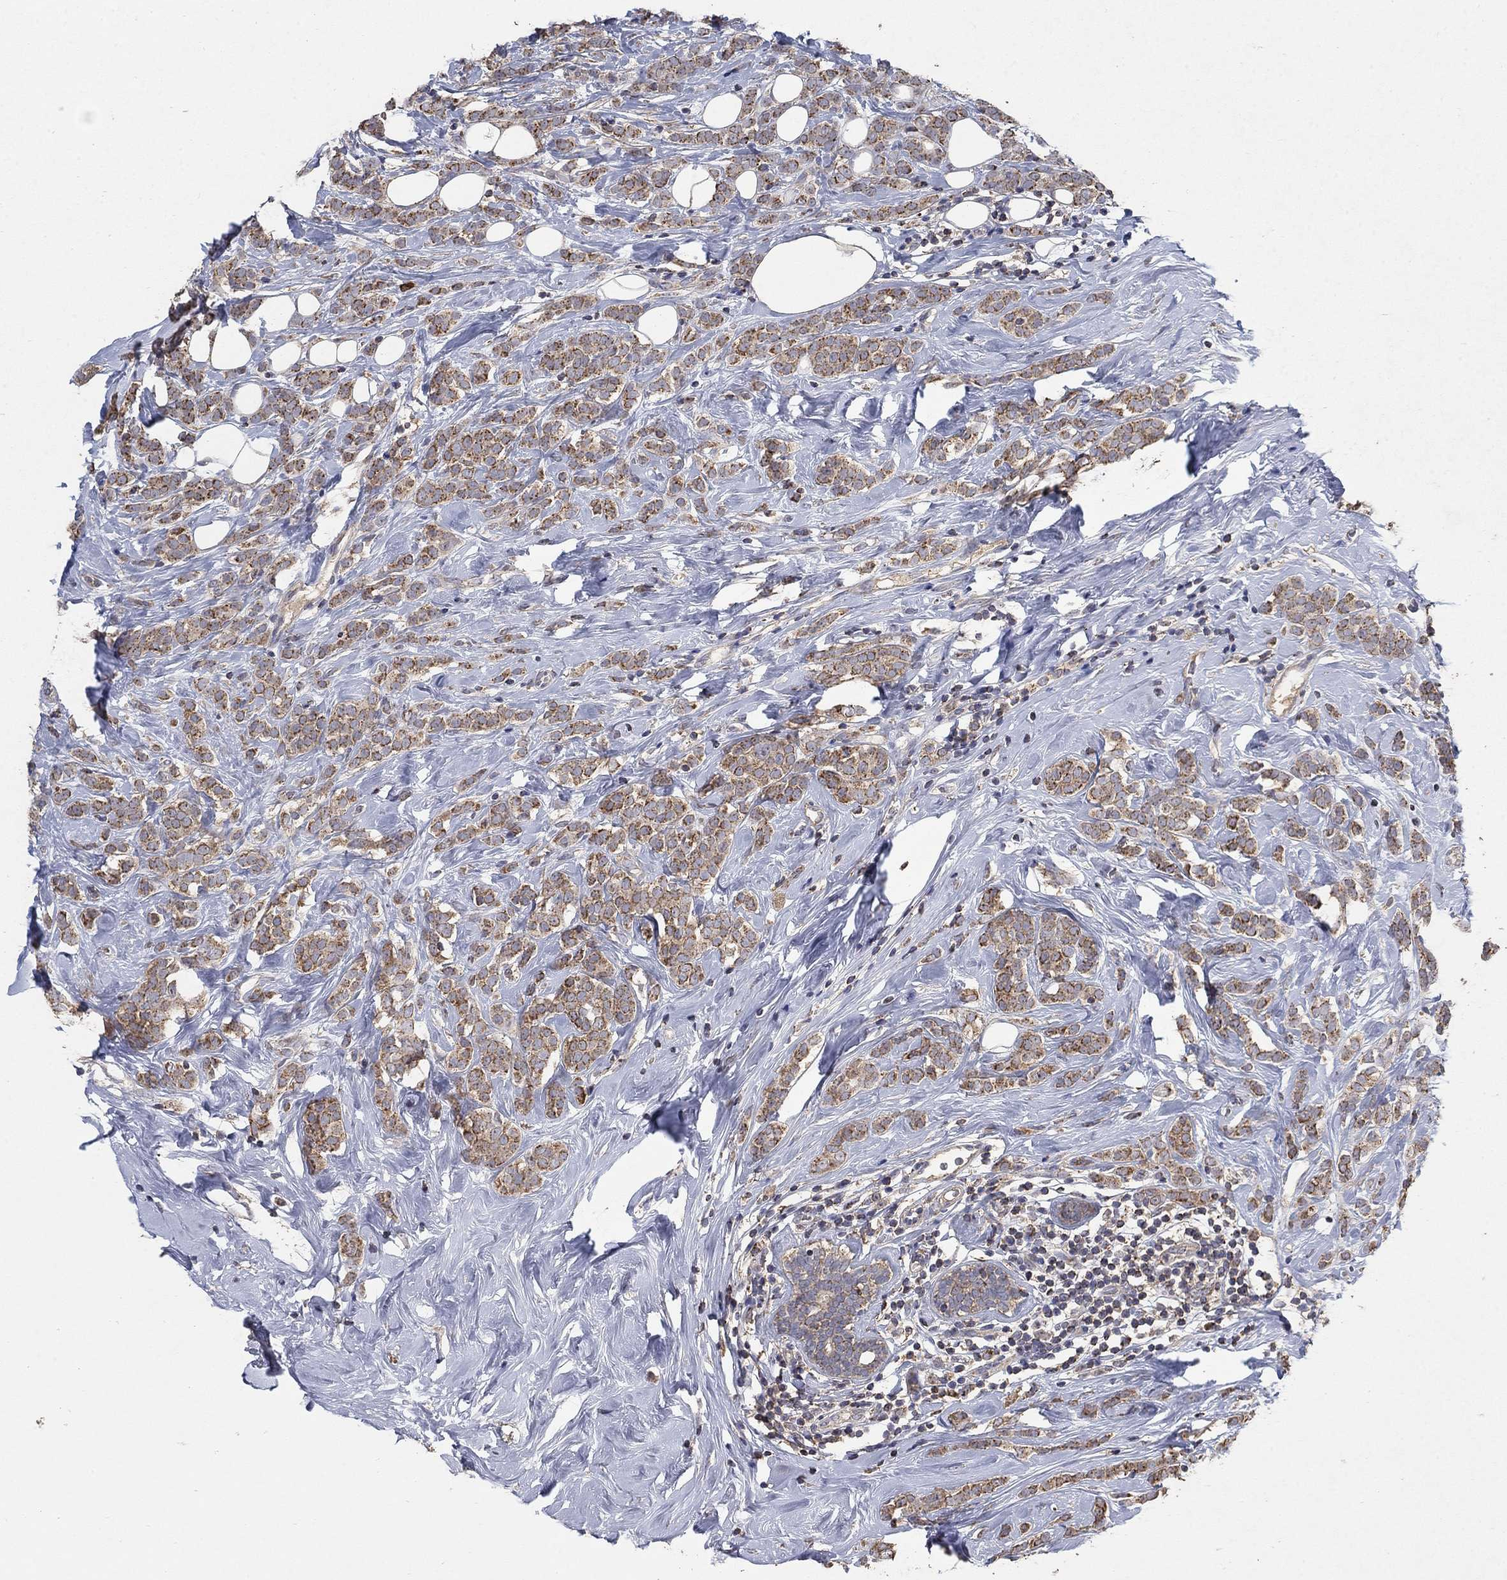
{"staining": {"intensity": "strong", "quantity": "25%-75%", "location": "cytoplasmic/membranous"}, "tissue": "breast cancer", "cell_type": "Tumor cells", "image_type": "cancer", "snomed": [{"axis": "morphology", "description": "Lobular carcinoma"}, {"axis": "topography", "description": "Breast"}], "caption": "Lobular carcinoma (breast) tissue demonstrates strong cytoplasmic/membranous positivity in approximately 25%-75% of tumor cells The protein of interest is shown in brown color, while the nuclei are stained blue.", "gene": "GPSM1", "patient": {"sex": "female", "age": 49}}